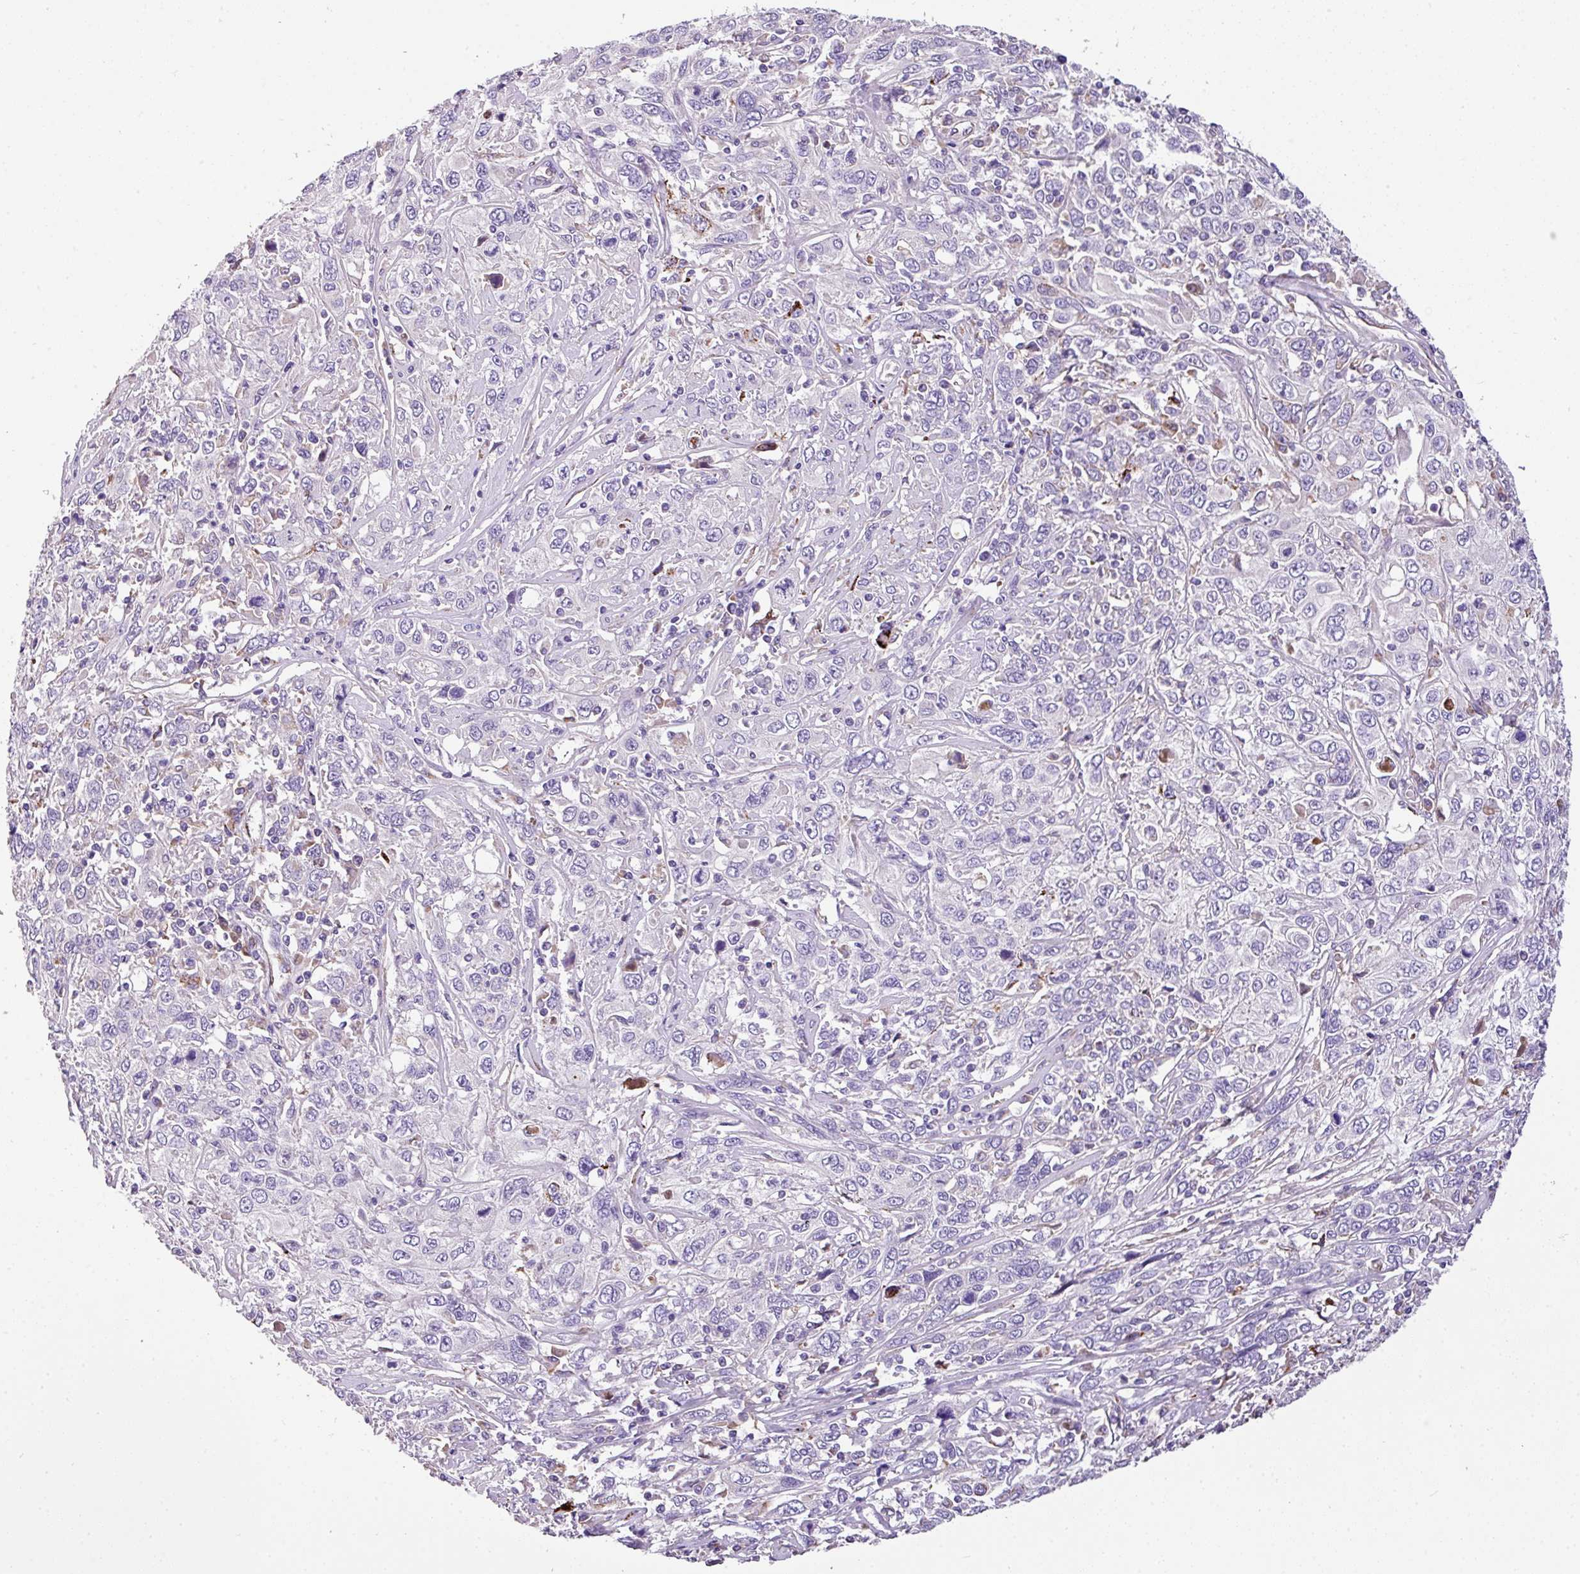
{"staining": {"intensity": "negative", "quantity": "none", "location": "none"}, "tissue": "cervical cancer", "cell_type": "Tumor cells", "image_type": "cancer", "snomed": [{"axis": "morphology", "description": "Squamous cell carcinoma, NOS"}, {"axis": "topography", "description": "Cervix"}], "caption": "Human squamous cell carcinoma (cervical) stained for a protein using immunohistochemistry (IHC) displays no staining in tumor cells.", "gene": "ANXA2R", "patient": {"sex": "female", "age": 46}}